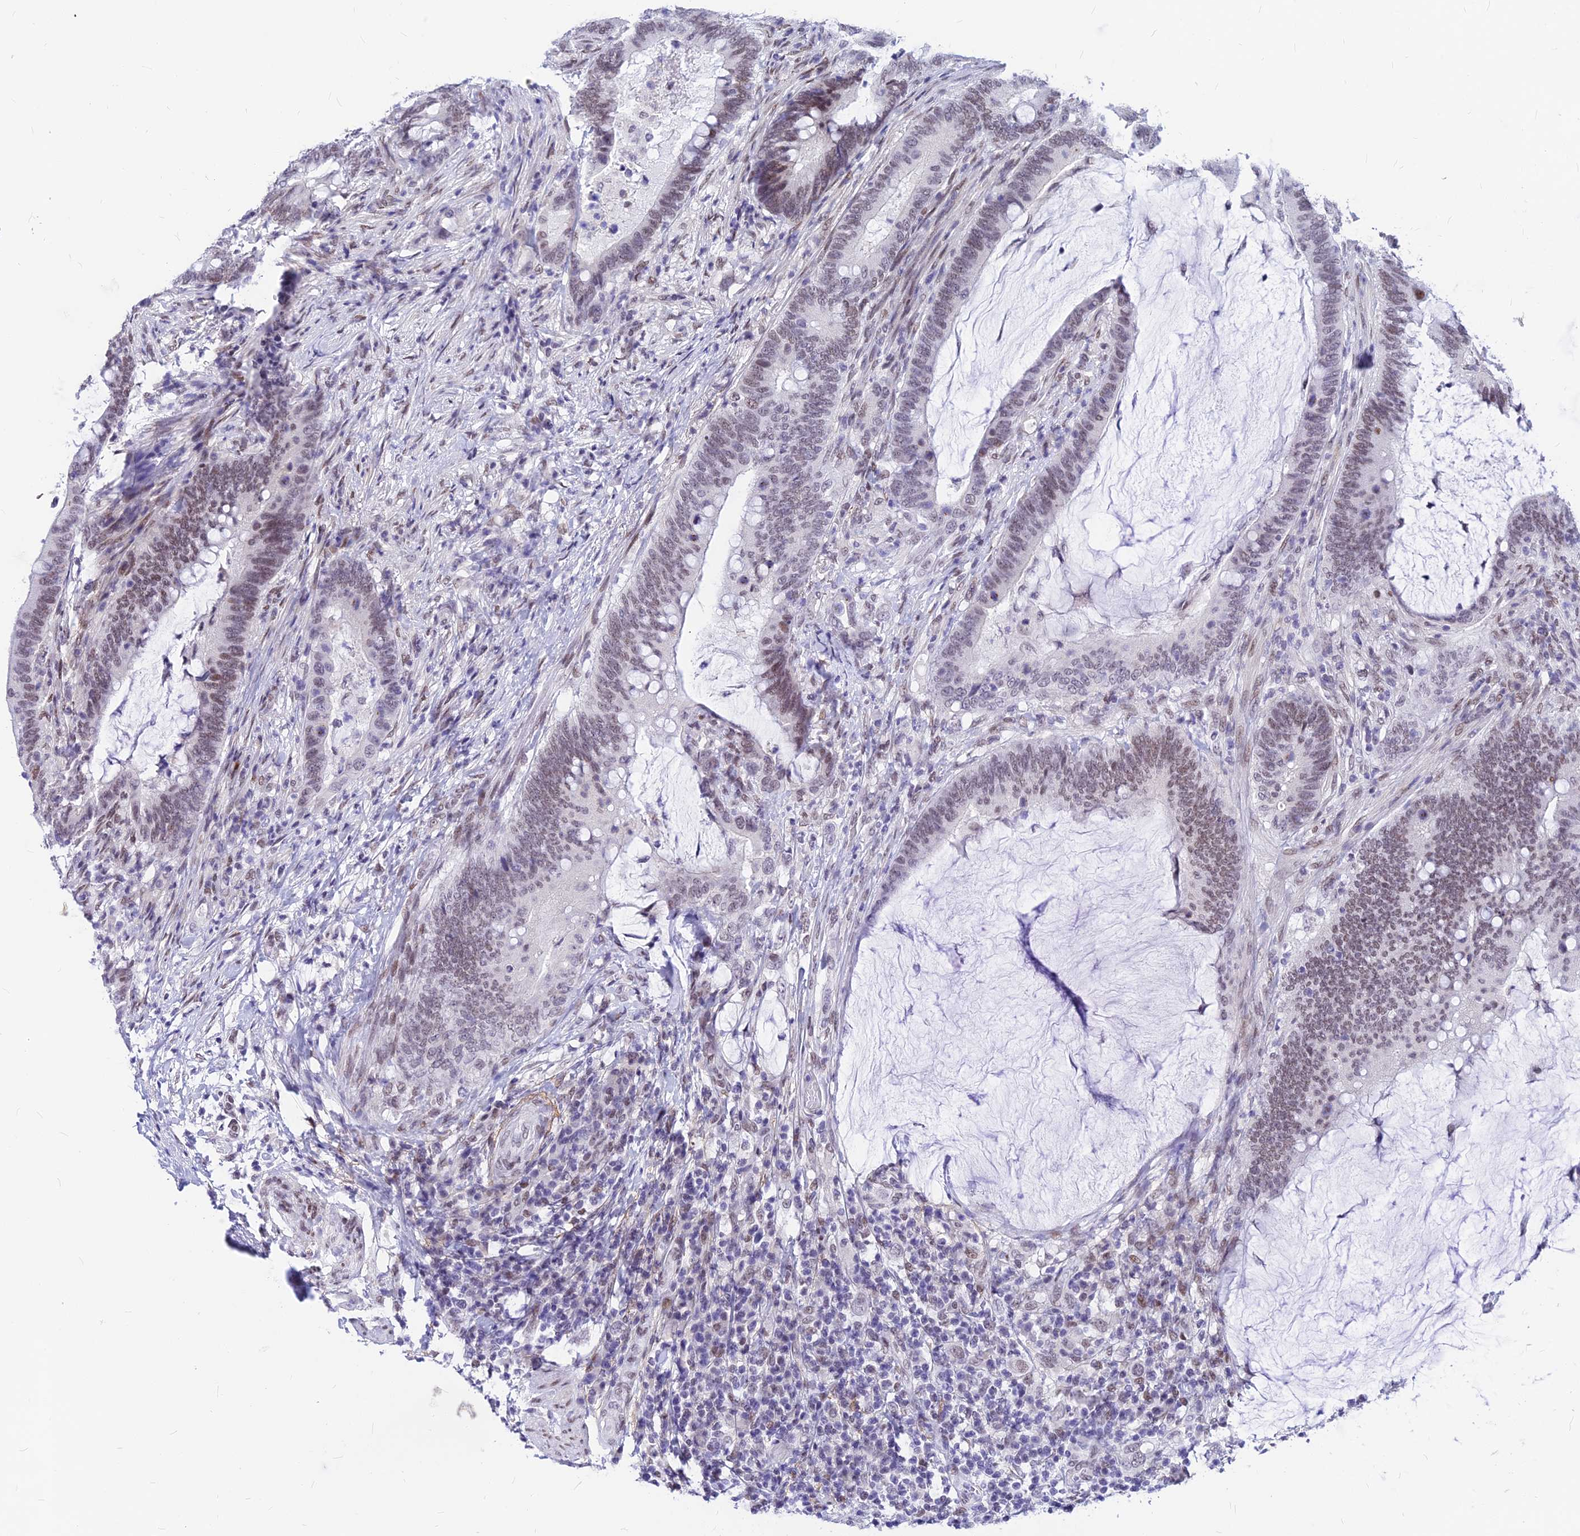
{"staining": {"intensity": "moderate", "quantity": ">75%", "location": "nuclear"}, "tissue": "colorectal cancer", "cell_type": "Tumor cells", "image_type": "cancer", "snomed": [{"axis": "morphology", "description": "Adenocarcinoma, NOS"}, {"axis": "topography", "description": "Colon"}], "caption": "Immunohistochemical staining of human colorectal adenocarcinoma reveals medium levels of moderate nuclear positivity in about >75% of tumor cells. The staining is performed using DAB (3,3'-diaminobenzidine) brown chromogen to label protein expression. The nuclei are counter-stained blue using hematoxylin.", "gene": "KCTD13", "patient": {"sex": "female", "age": 66}}